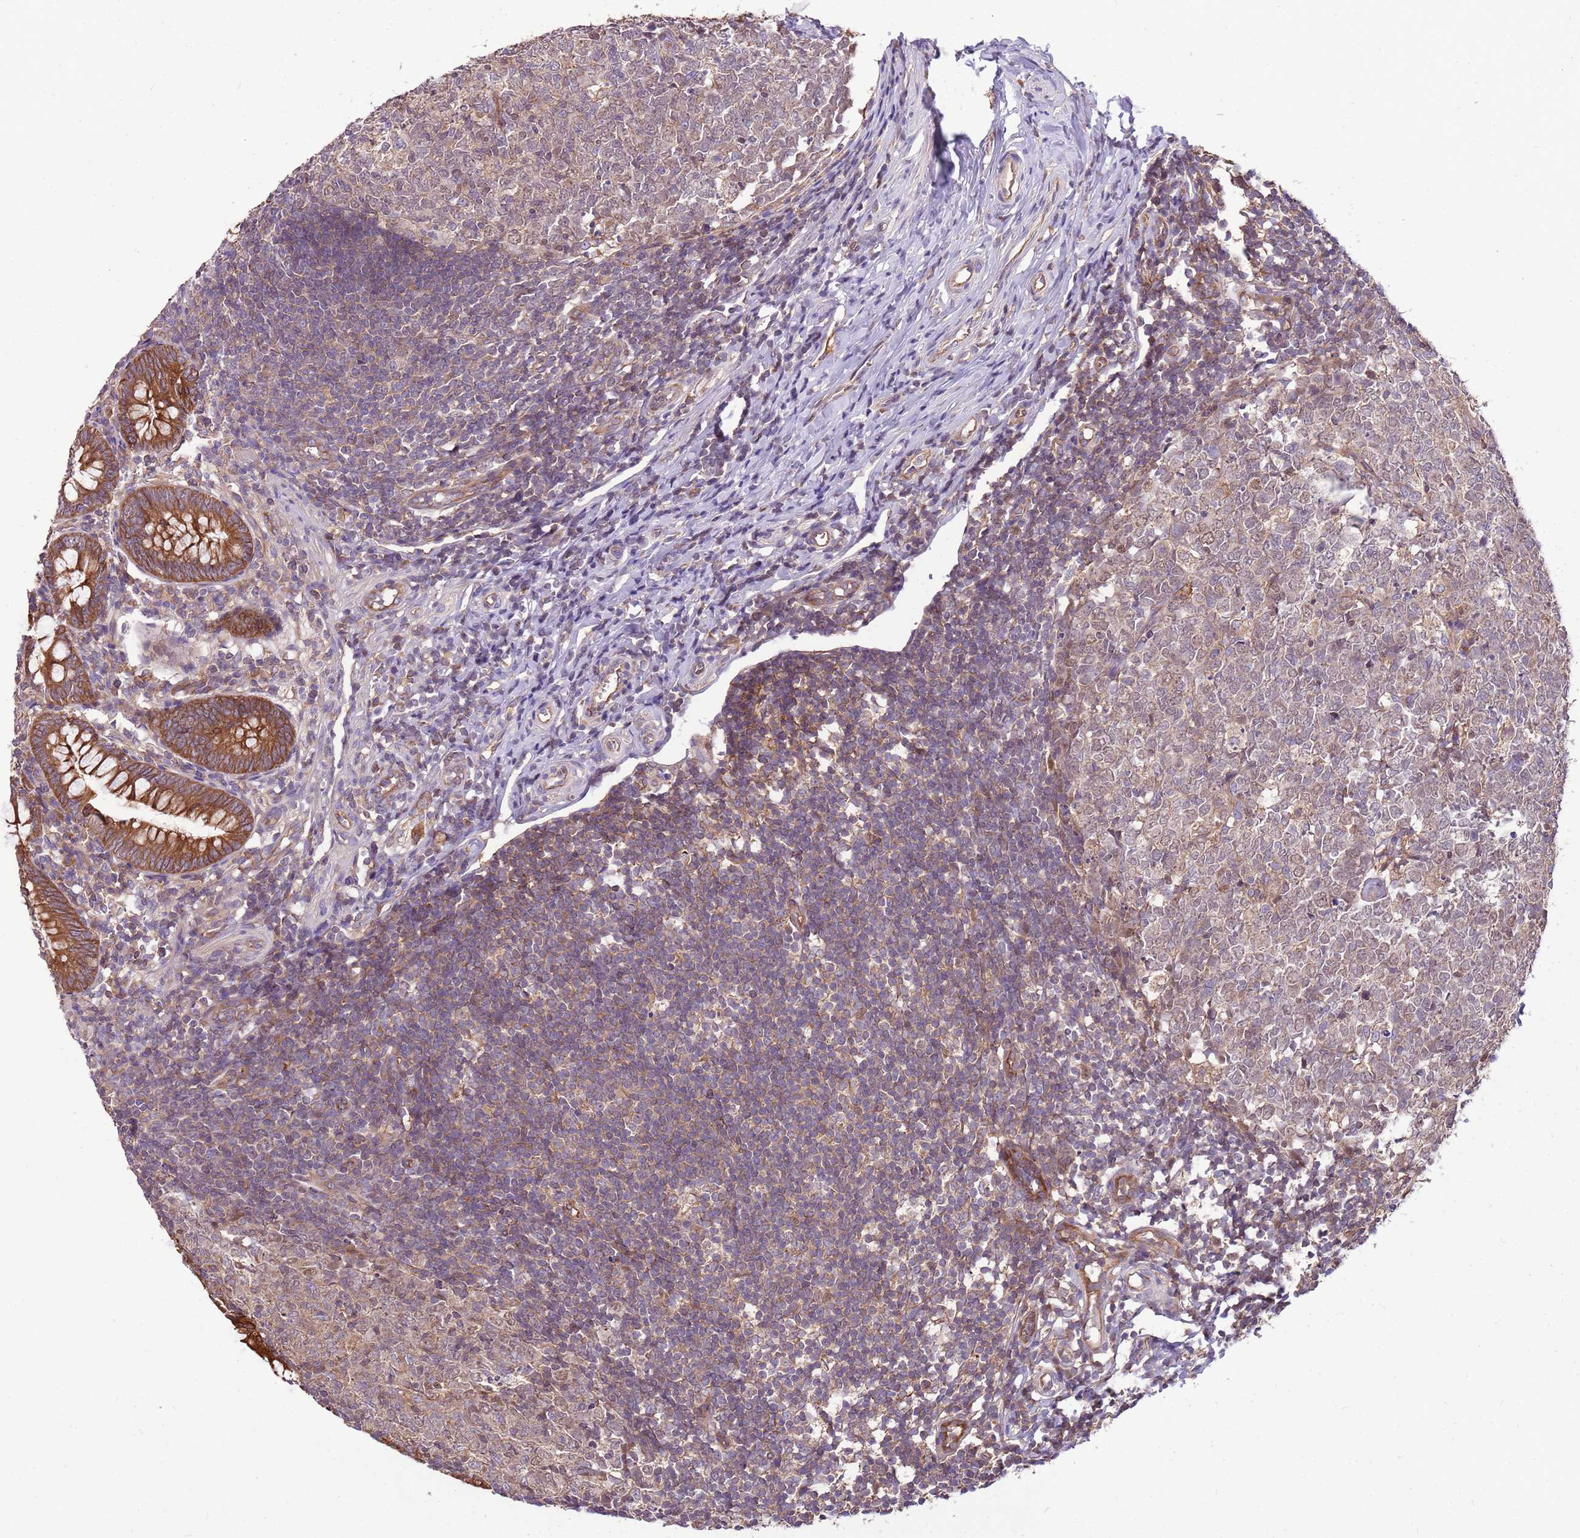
{"staining": {"intensity": "strong", "quantity": ">75%", "location": "cytoplasmic/membranous"}, "tissue": "appendix", "cell_type": "Glandular cells", "image_type": "normal", "snomed": [{"axis": "morphology", "description": "Normal tissue, NOS"}, {"axis": "topography", "description": "Appendix"}], "caption": "DAB (3,3'-diaminobenzidine) immunohistochemical staining of unremarkable appendix reveals strong cytoplasmic/membranous protein positivity in about >75% of glandular cells.", "gene": "WASHC4", "patient": {"sex": "male", "age": 14}}